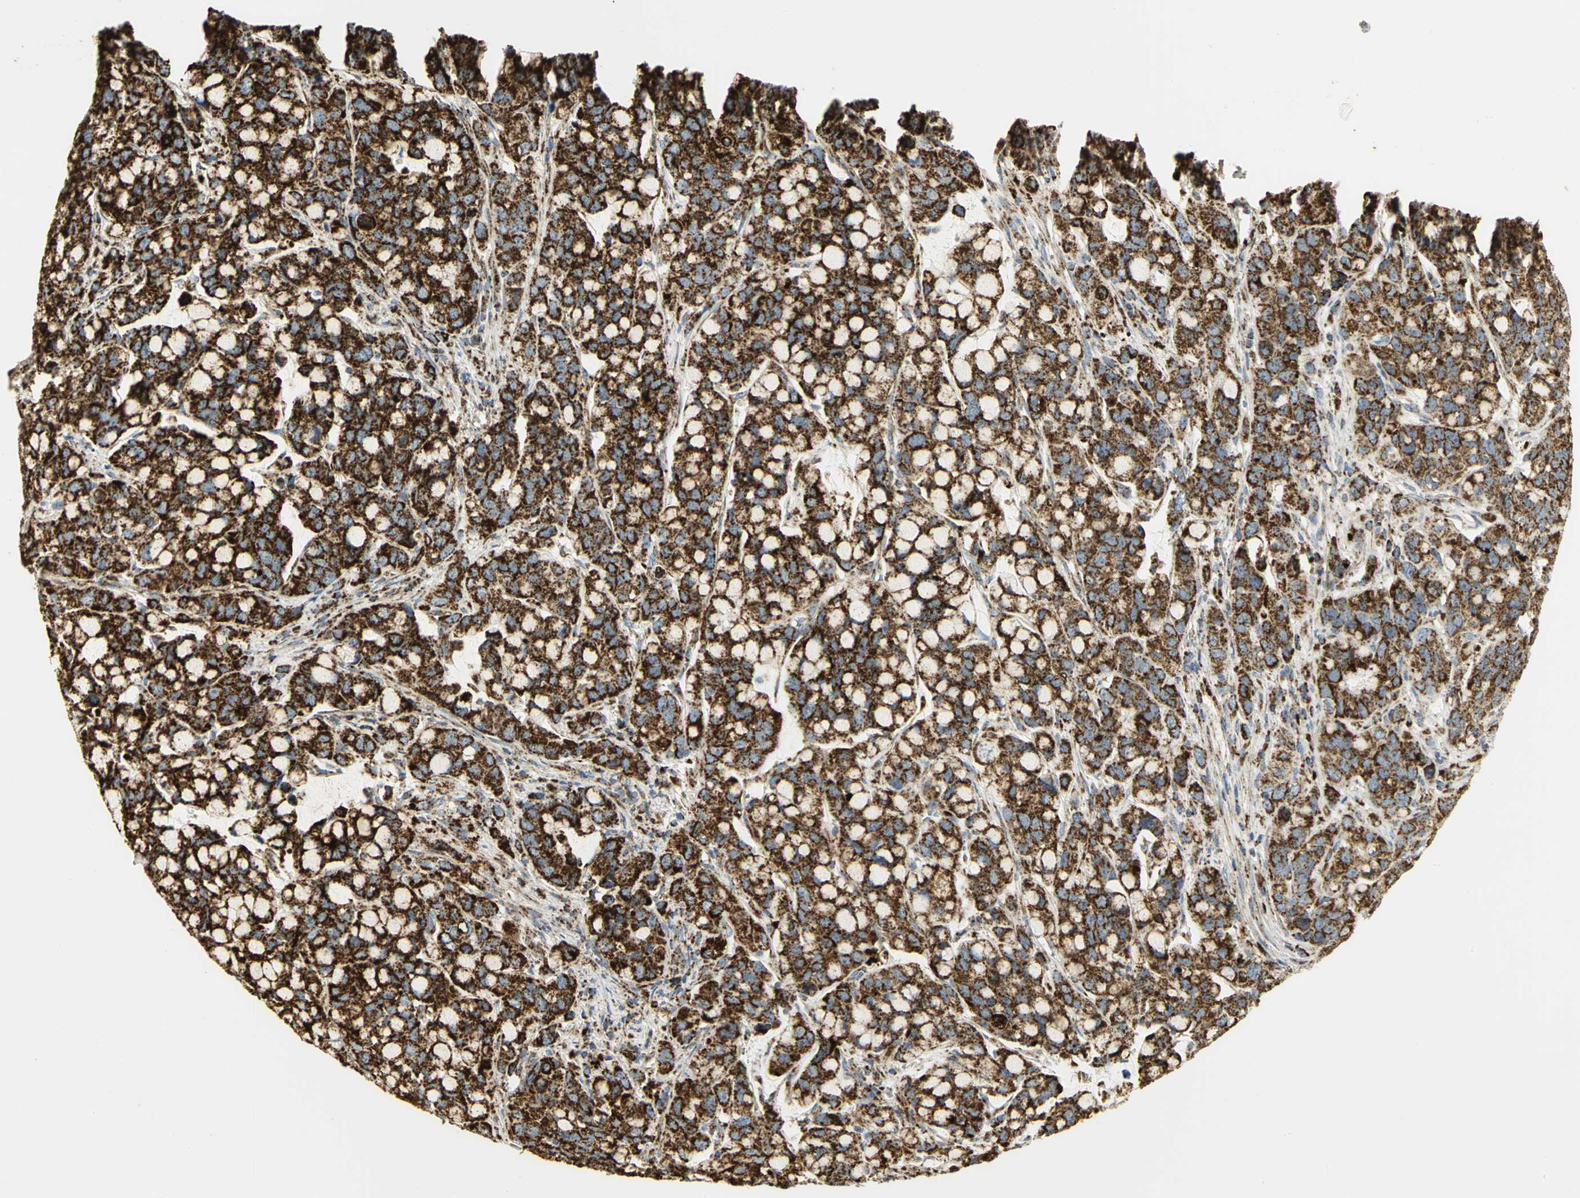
{"staining": {"intensity": "strong", "quantity": ">75%", "location": "cytoplasmic/membranous"}, "tissue": "stomach cancer", "cell_type": "Tumor cells", "image_type": "cancer", "snomed": [{"axis": "morphology", "description": "Adenocarcinoma, NOS"}, {"axis": "topography", "description": "Stomach, lower"}], "caption": "Stomach cancer tissue reveals strong cytoplasmic/membranous expression in approximately >75% of tumor cells", "gene": "VDAC1", "patient": {"sex": "male", "age": 84}}